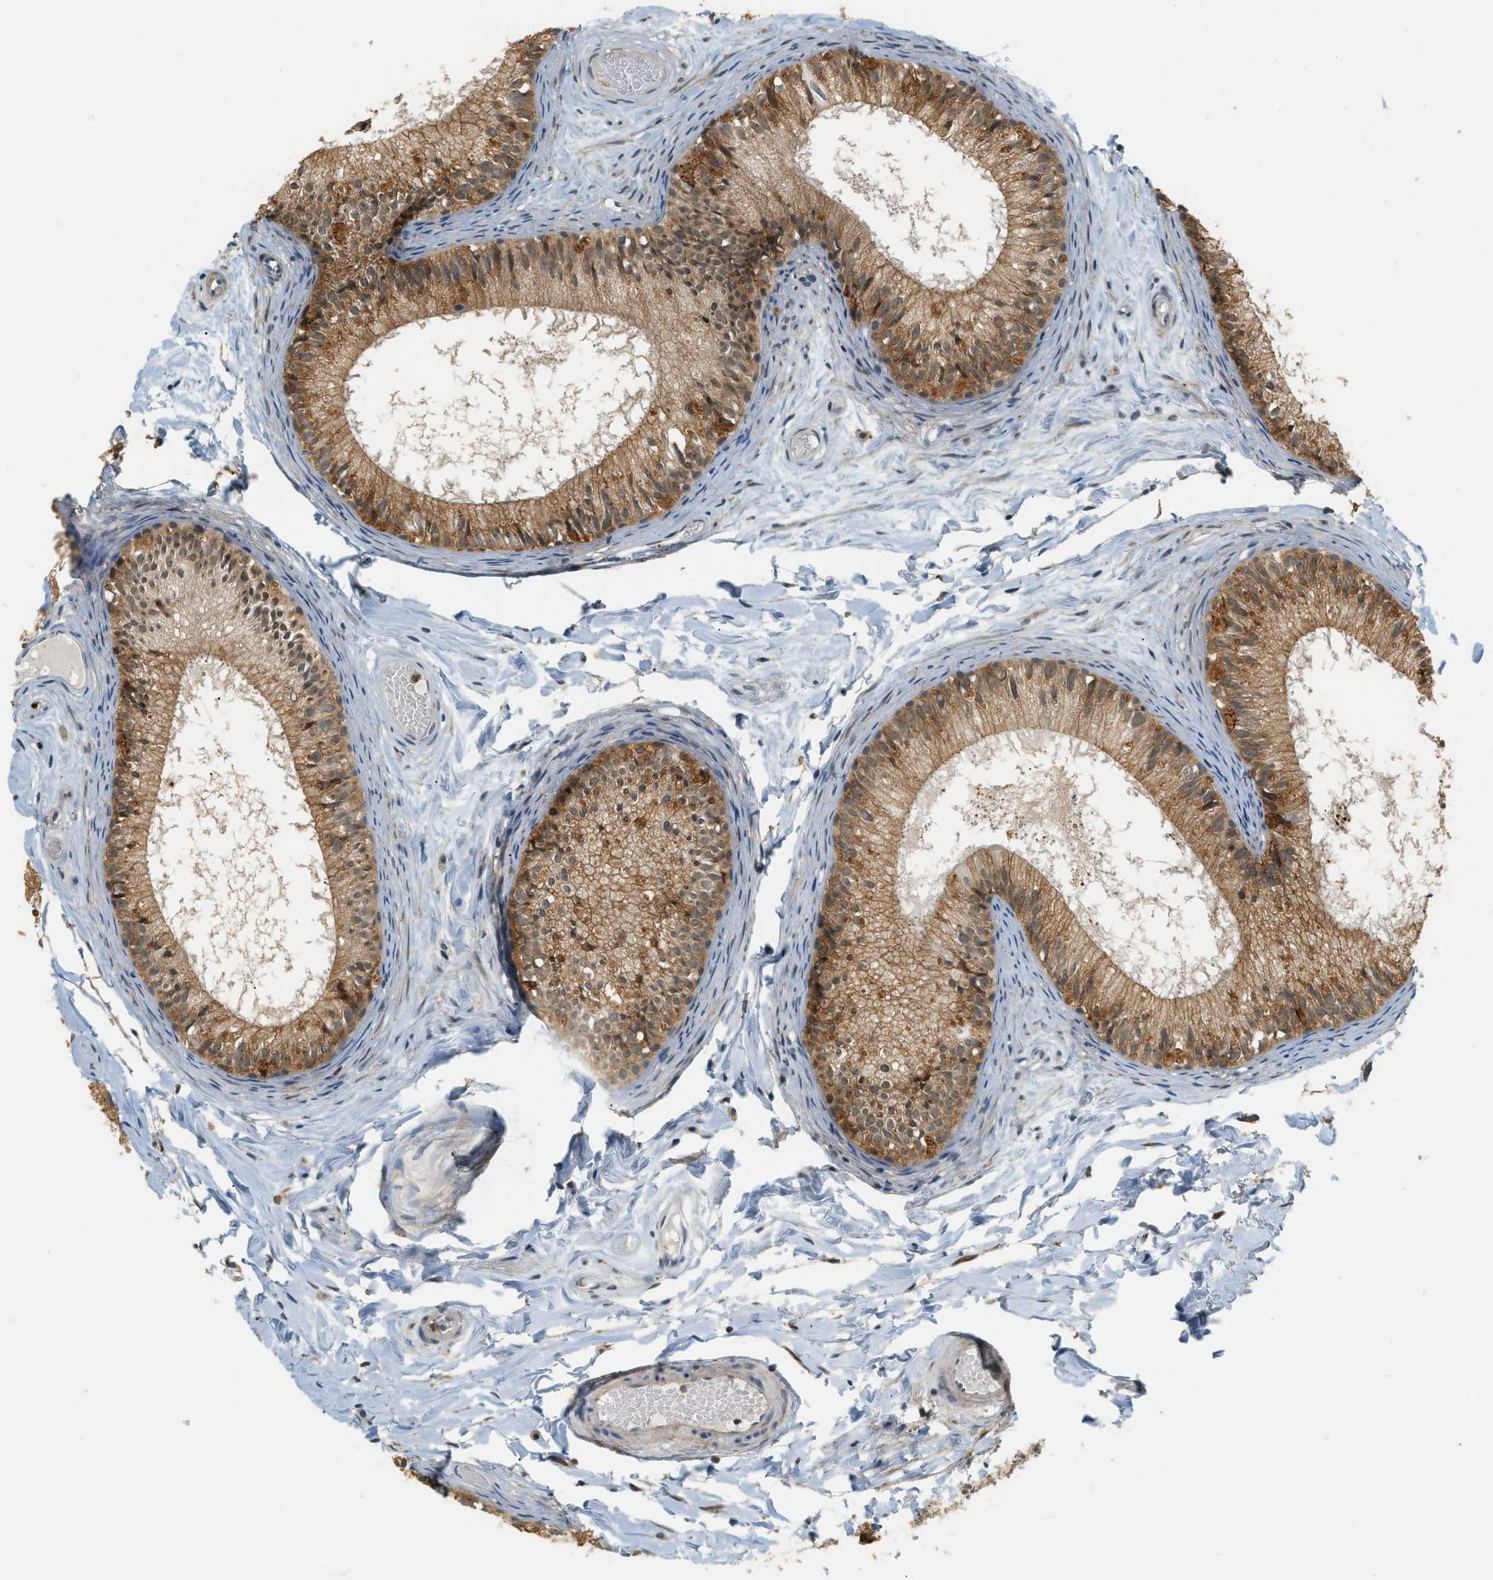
{"staining": {"intensity": "strong", "quantity": ">75%", "location": "cytoplasmic/membranous"}, "tissue": "epididymis", "cell_type": "Glandular cells", "image_type": "normal", "snomed": [{"axis": "morphology", "description": "Normal tissue, NOS"}, {"axis": "topography", "description": "Epididymis"}], "caption": "DAB (3,3'-diaminobenzidine) immunohistochemical staining of benign epididymis shows strong cytoplasmic/membranous protein staining in approximately >75% of glandular cells.", "gene": "SEMA4D", "patient": {"sex": "male", "age": 46}}